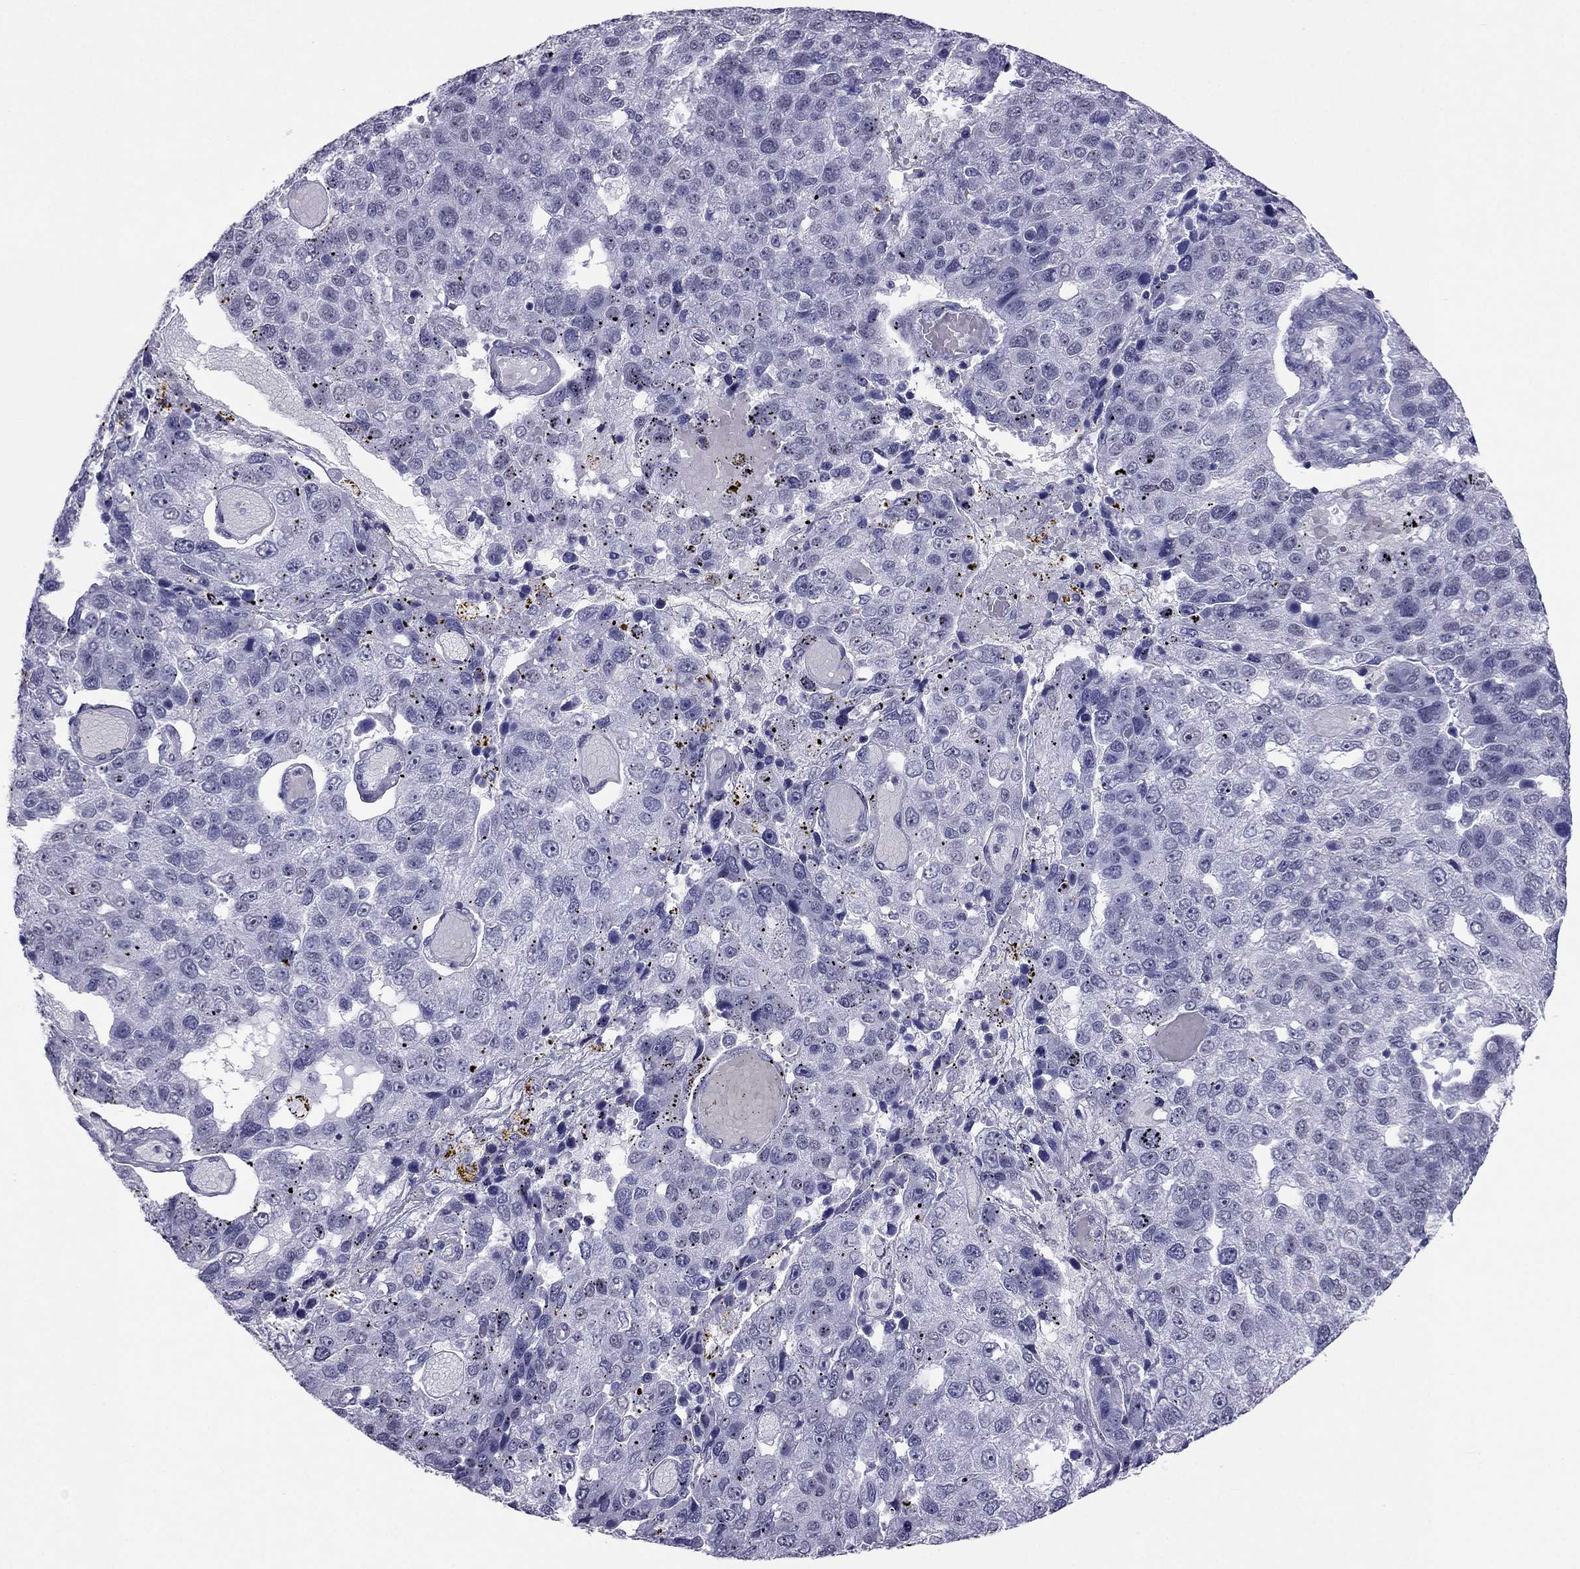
{"staining": {"intensity": "negative", "quantity": "none", "location": "none"}, "tissue": "pancreatic cancer", "cell_type": "Tumor cells", "image_type": "cancer", "snomed": [{"axis": "morphology", "description": "Adenocarcinoma, NOS"}, {"axis": "topography", "description": "Pancreas"}], "caption": "Pancreatic adenocarcinoma stained for a protein using IHC displays no expression tumor cells.", "gene": "CROCC2", "patient": {"sex": "female", "age": 61}}